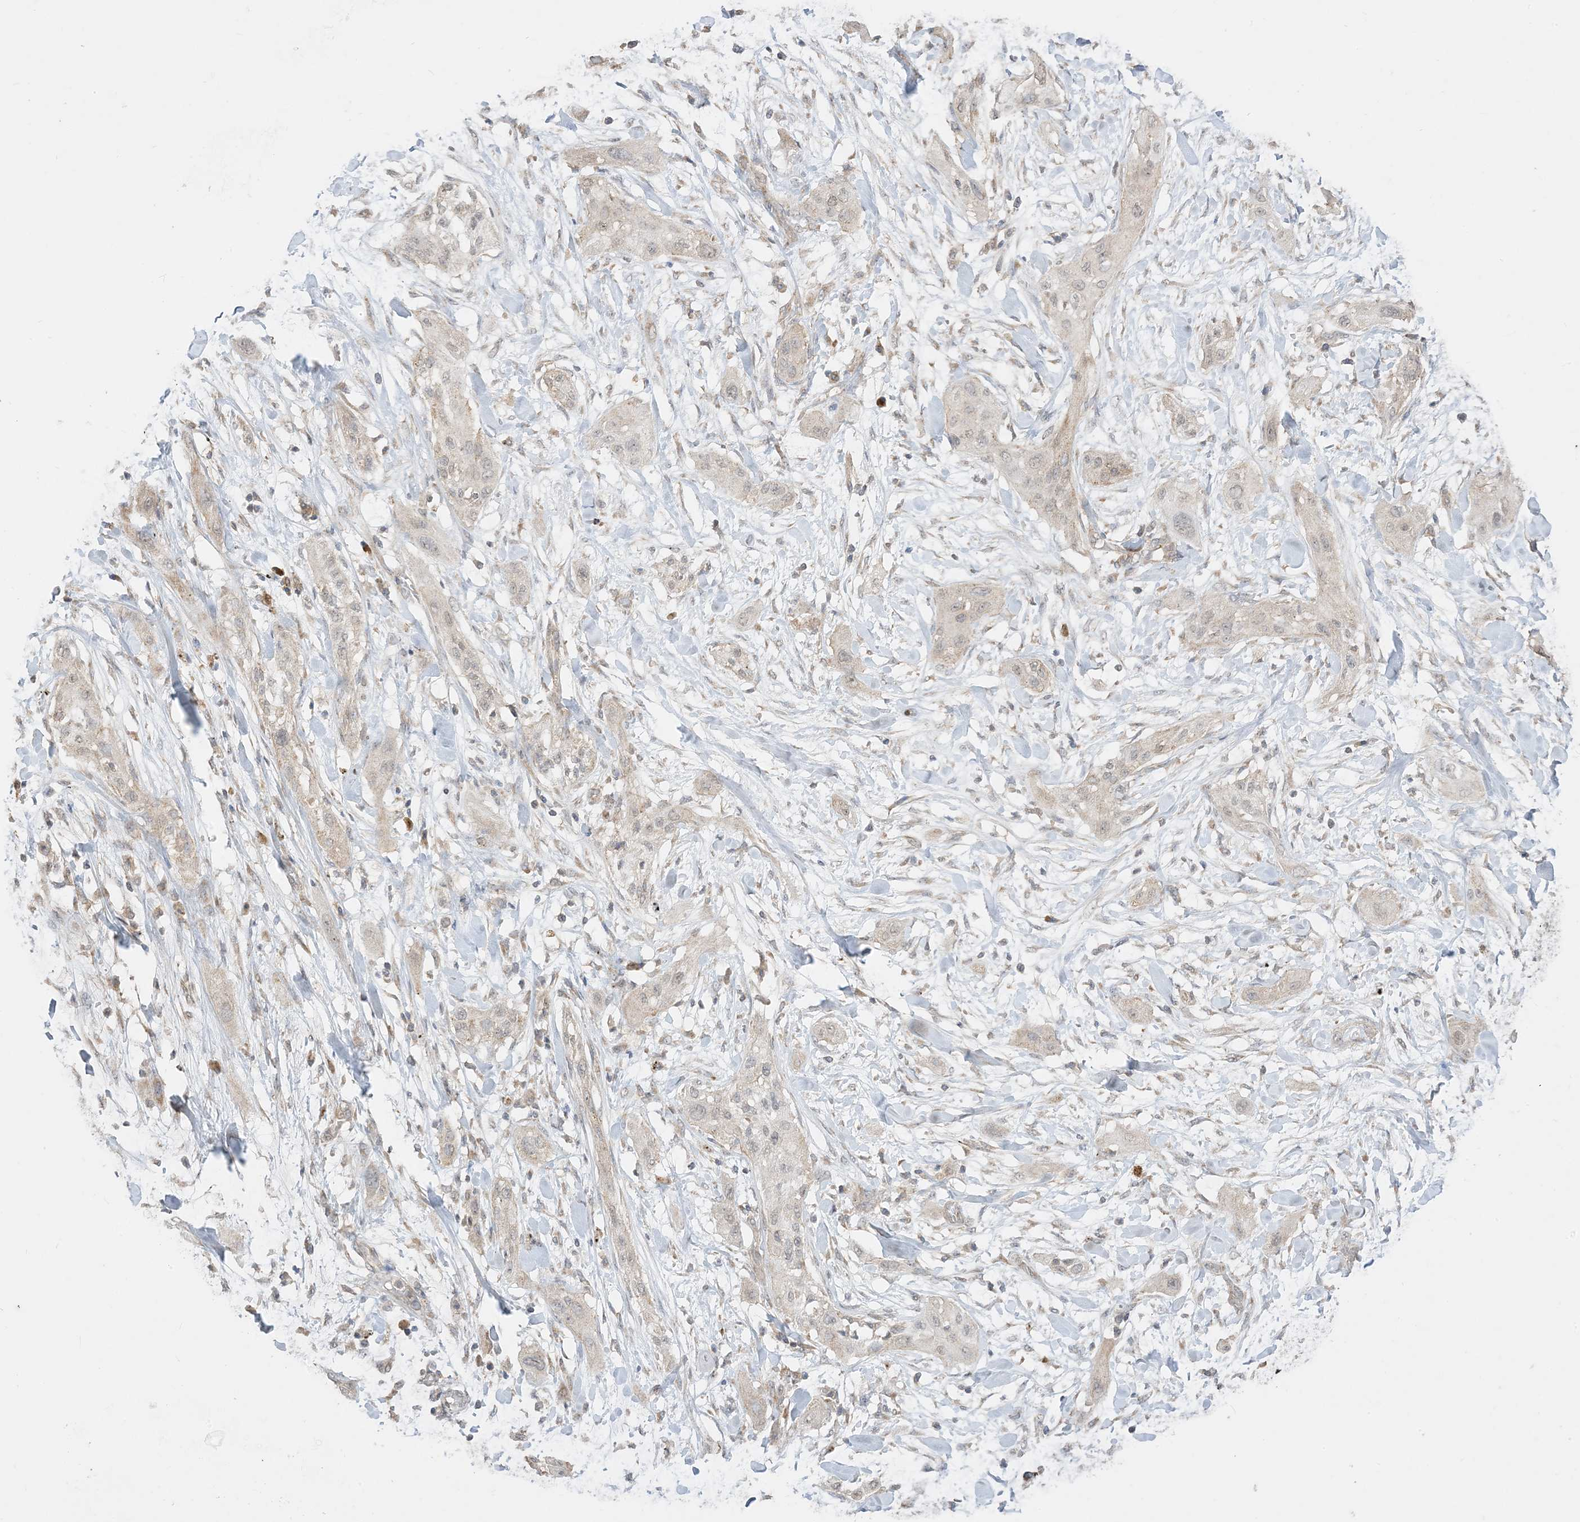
{"staining": {"intensity": "weak", "quantity": ">75%", "location": "cytoplasmic/membranous,nuclear"}, "tissue": "lung cancer", "cell_type": "Tumor cells", "image_type": "cancer", "snomed": [{"axis": "morphology", "description": "Squamous cell carcinoma, NOS"}, {"axis": "topography", "description": "Lung"}], "caption": "High-power microscopy captured an immunohistochemistry photomicrograph of squamous cell carcinoma (lung), revealing weak cytoplasmic/membranous and nuclear expression in approximately >75% of tumor cells.", "gene": "SIRT3", "patient": {"sex": "female", "age": 47}}